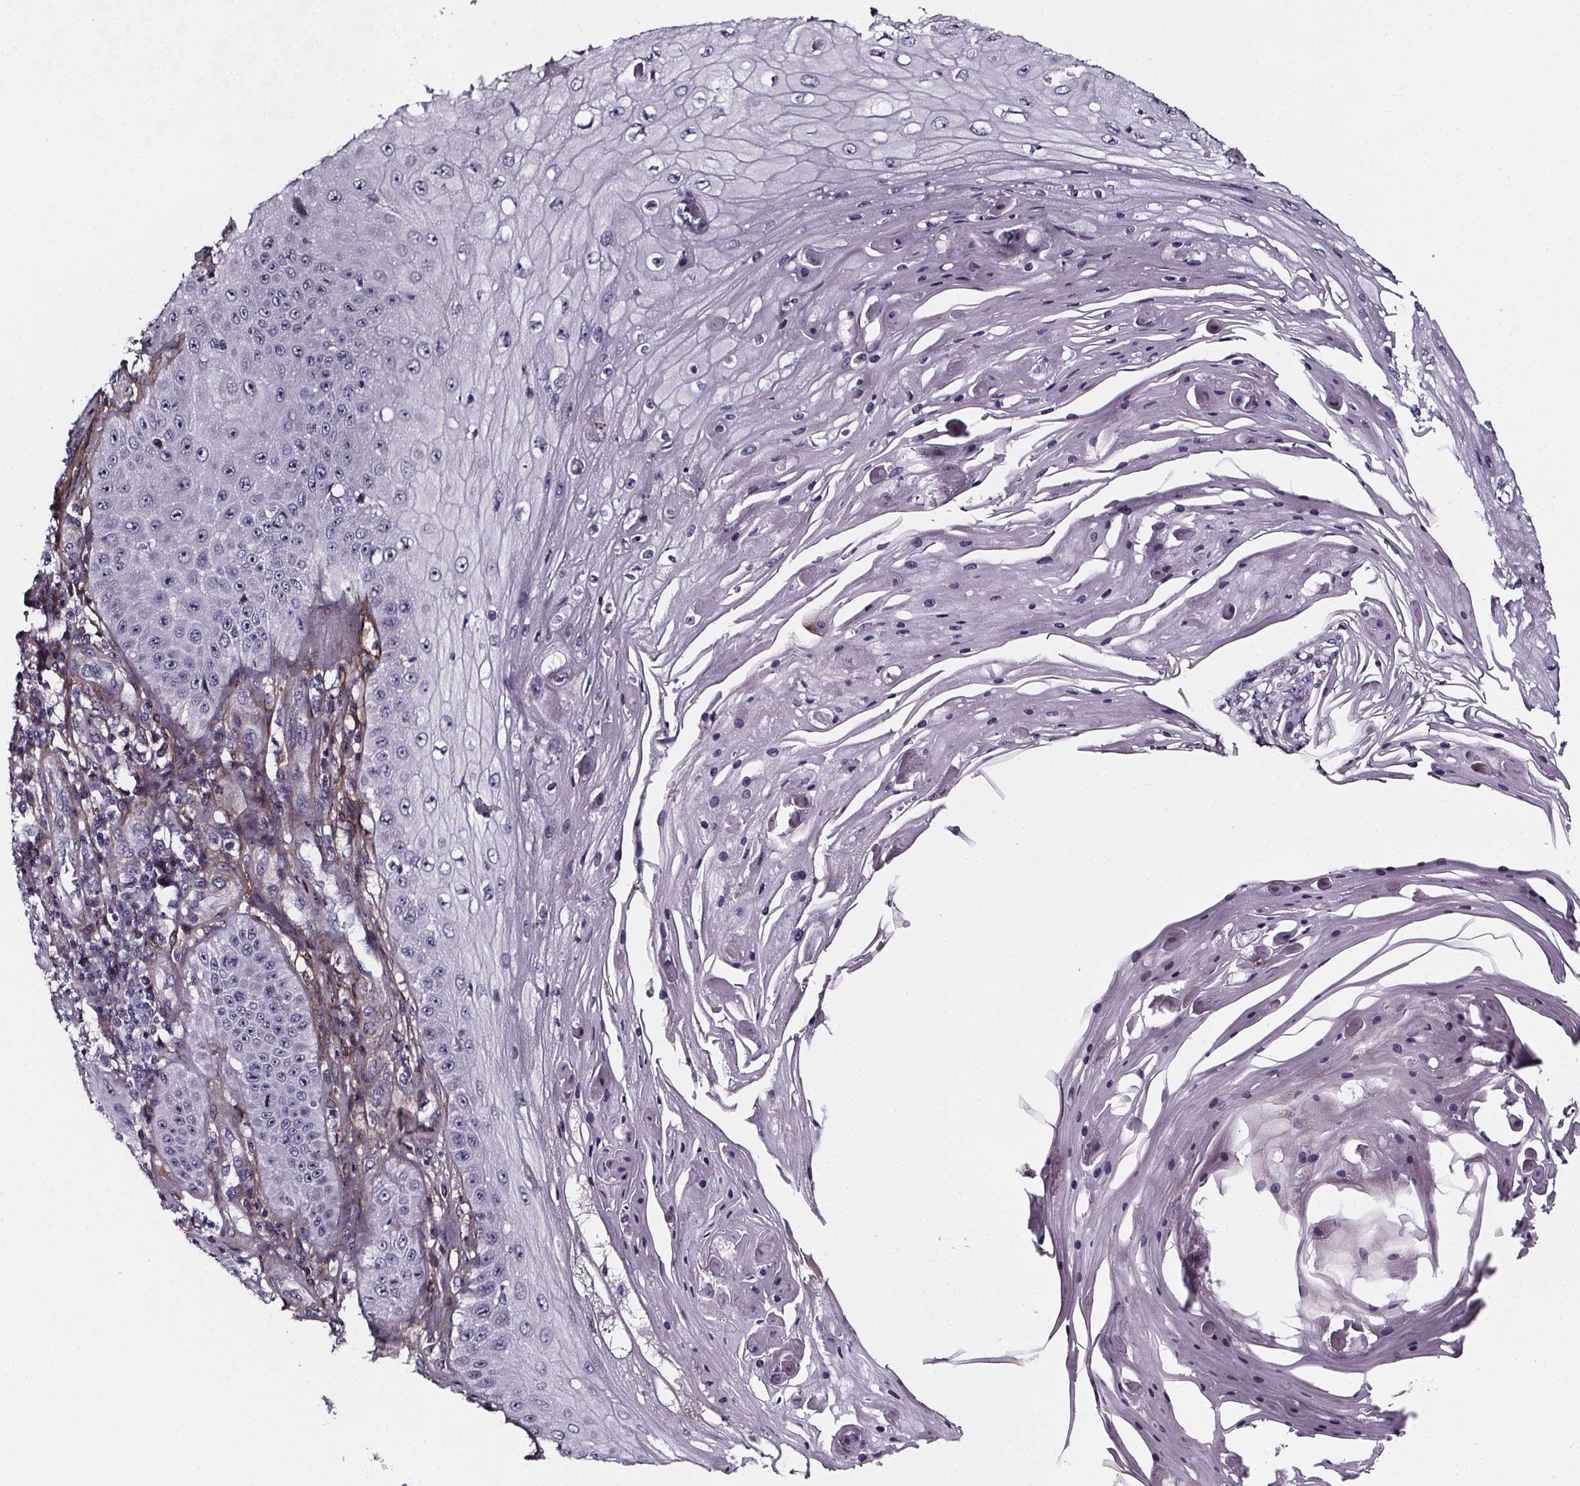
{"staining": {"intensity": "negative", "quantity": "none", "location": "none"}, "tissue": "skin cancer", "cell_type": "Tumor cells", "image_type": "cancer", "snomed": [{"axis": "morphology", "description": "Squamous cell carcinoma, NOS"}, {"axis": "topography", "description": "Skin"}], "caption": "Micrograph shows no protein expression in tumor cells of squamous cell carcinoma (skin) tissue. (Immunohistochemistry, brightfield microscopy, high magnification).", "gene": "AEBP1", "patient": {"sex": "male", "age": 70}}